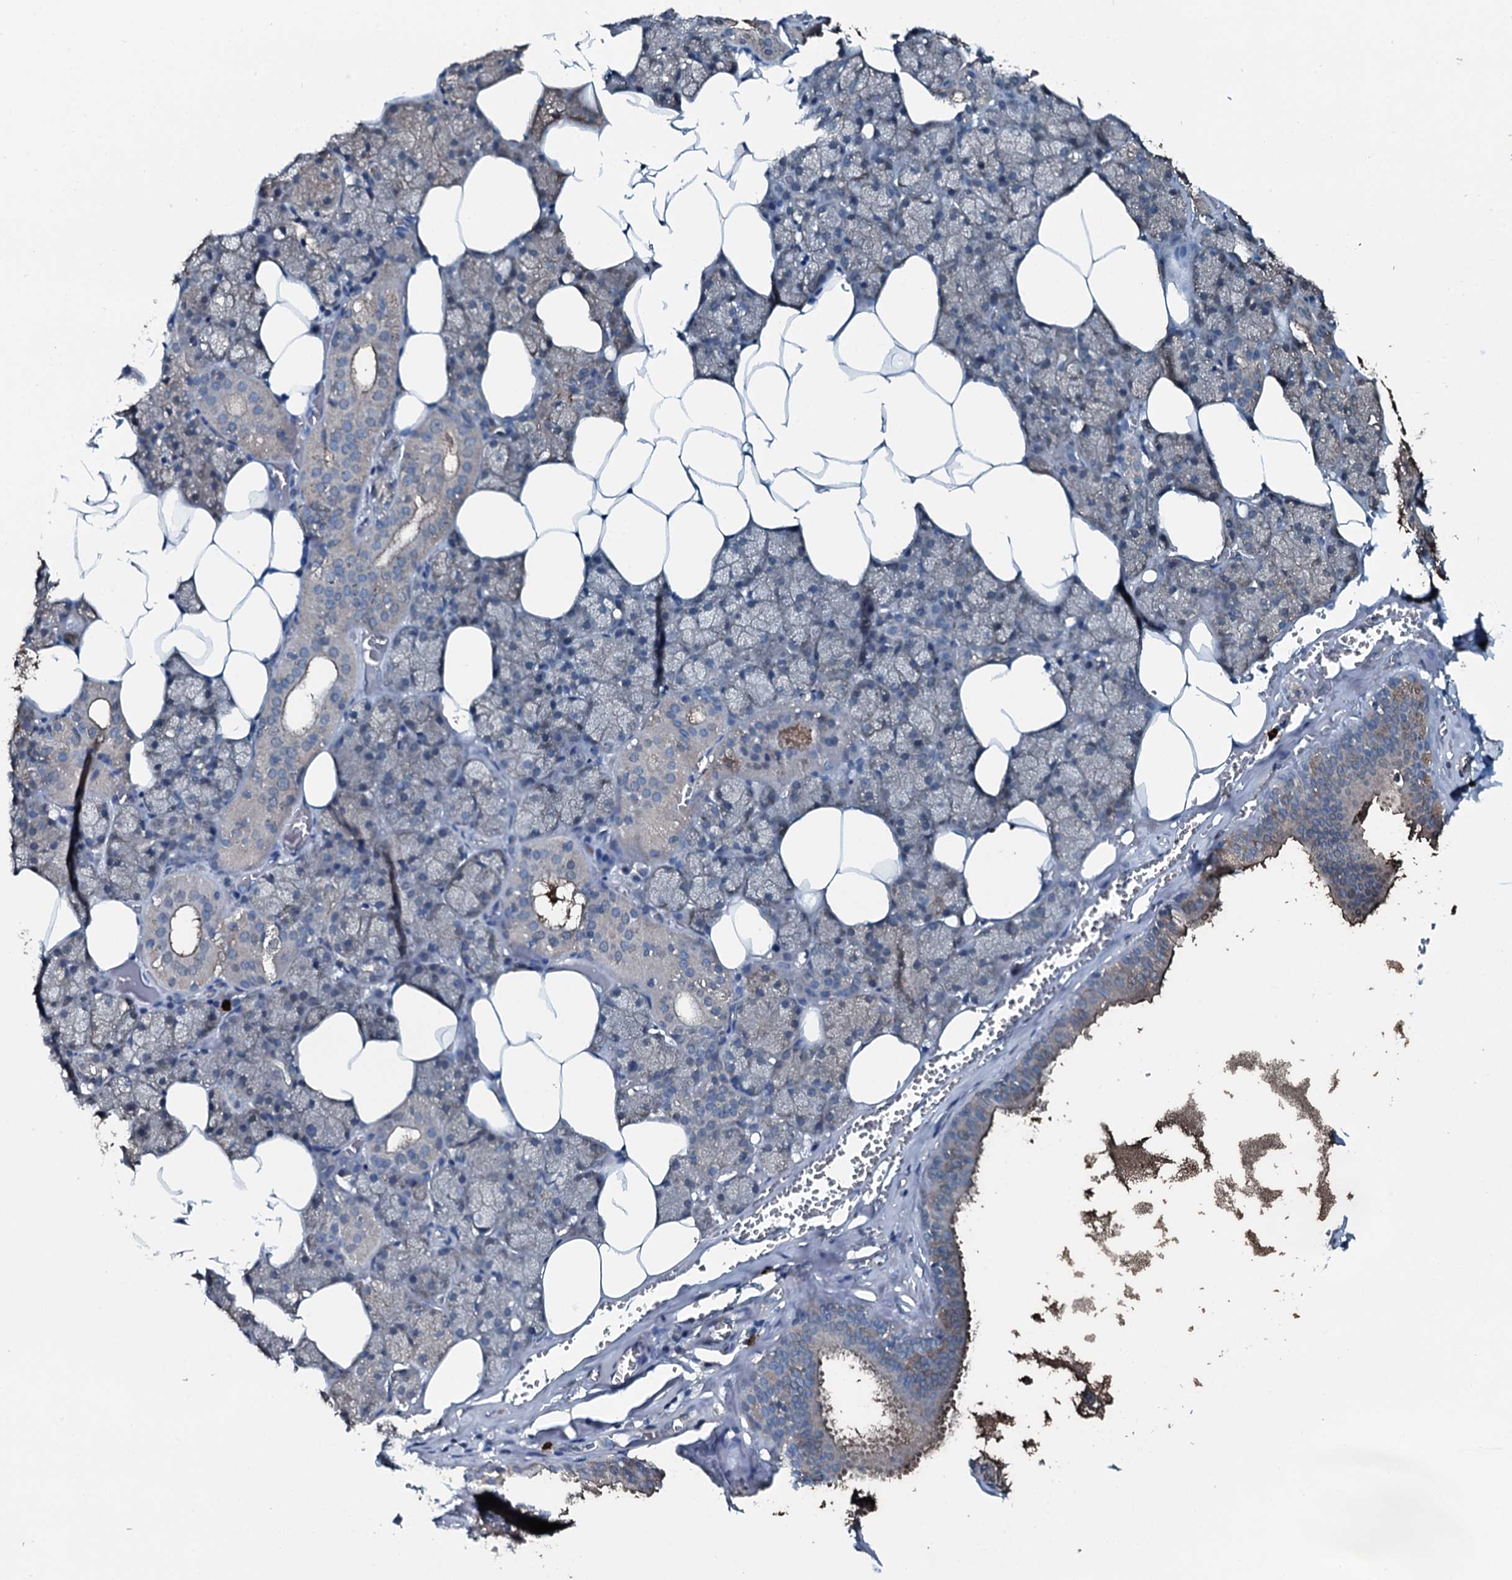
{"staining": {"intensity": "moderate", "quantity": "25%-75%", "location": "cytoplasmic/membranous"}, "tissue": "salivary gland", "cell_type": "Glandular cells", "image_type": "normal", "snomed": [{"axis": "morphology", "description": "Normal tissue, NOS"}, {"axis": "topography", "description": "Salivary gland"}], "caption": "Moderate cytoplasmic/membranous positivity for a protein is present in approximately 25%-75% of glandular cells of benign salivary gland using immunohistochemistry (IHC).", "gene": "SLC25A38", "patient": {"sex": "male", "age": 62}}